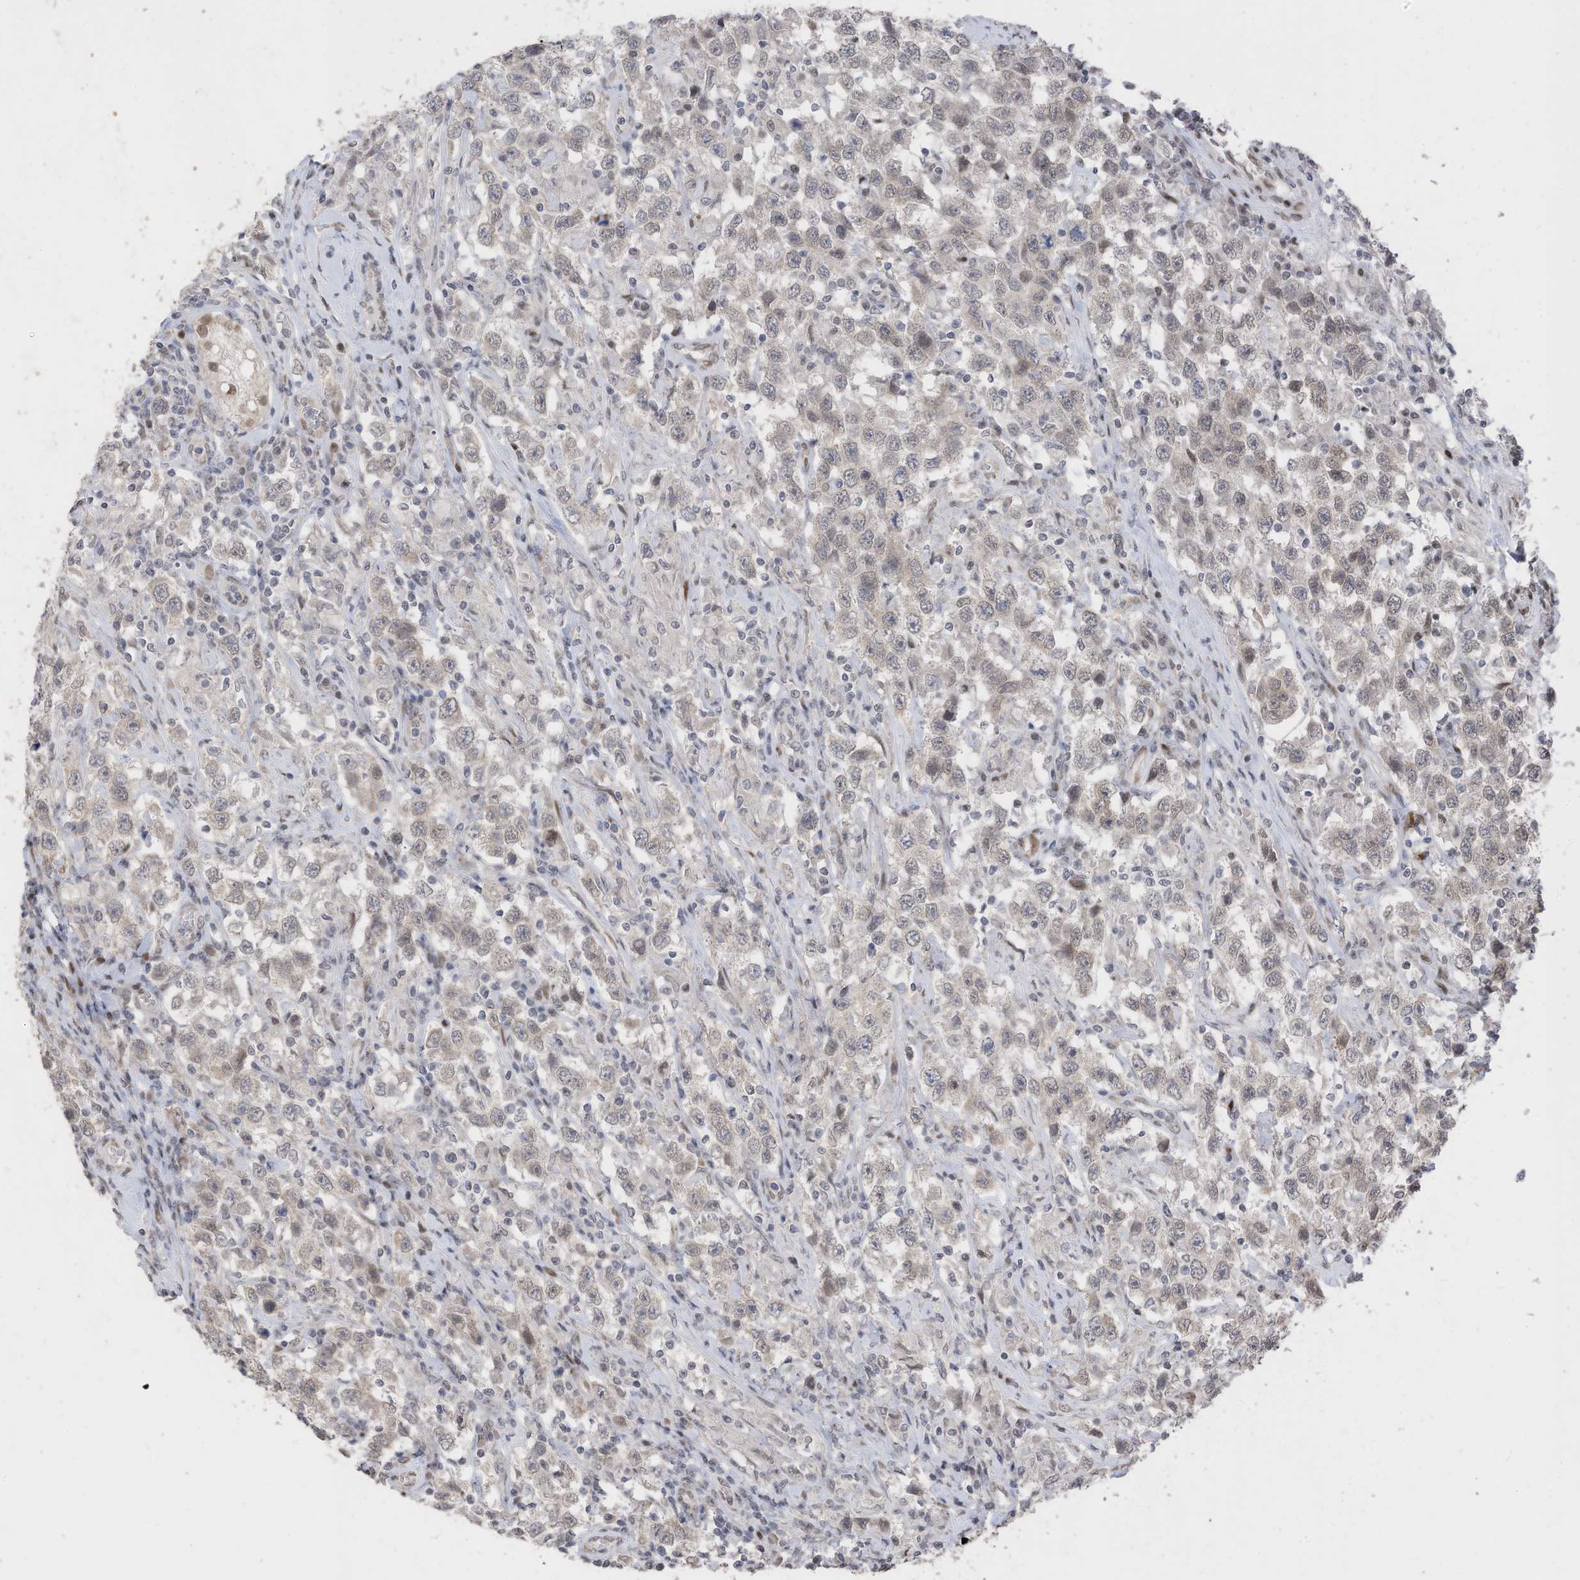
{"staining": {"intensity": "weak", "quantity": "25%-75%", "location": "nuclear"}, "tissue": "testis cancer", "cell_type": "Tumor cells", "image_type": "cancer", "snomed": [{"axis": "morphology", "description": "Seminoma, NOS"}, {"axis": "topography", "description": "Testis"}], "caption": "The immunohistochemical stain shows weak nuclear staining in tumor cells of testis cancer (seminoma) tissue. (DAB (3,3'-diaminobenzidine) = brown stain, brightfield microscopy at high magnification).", "gene": "RABL3", "patient": {"sex": "male", "age": 41}}